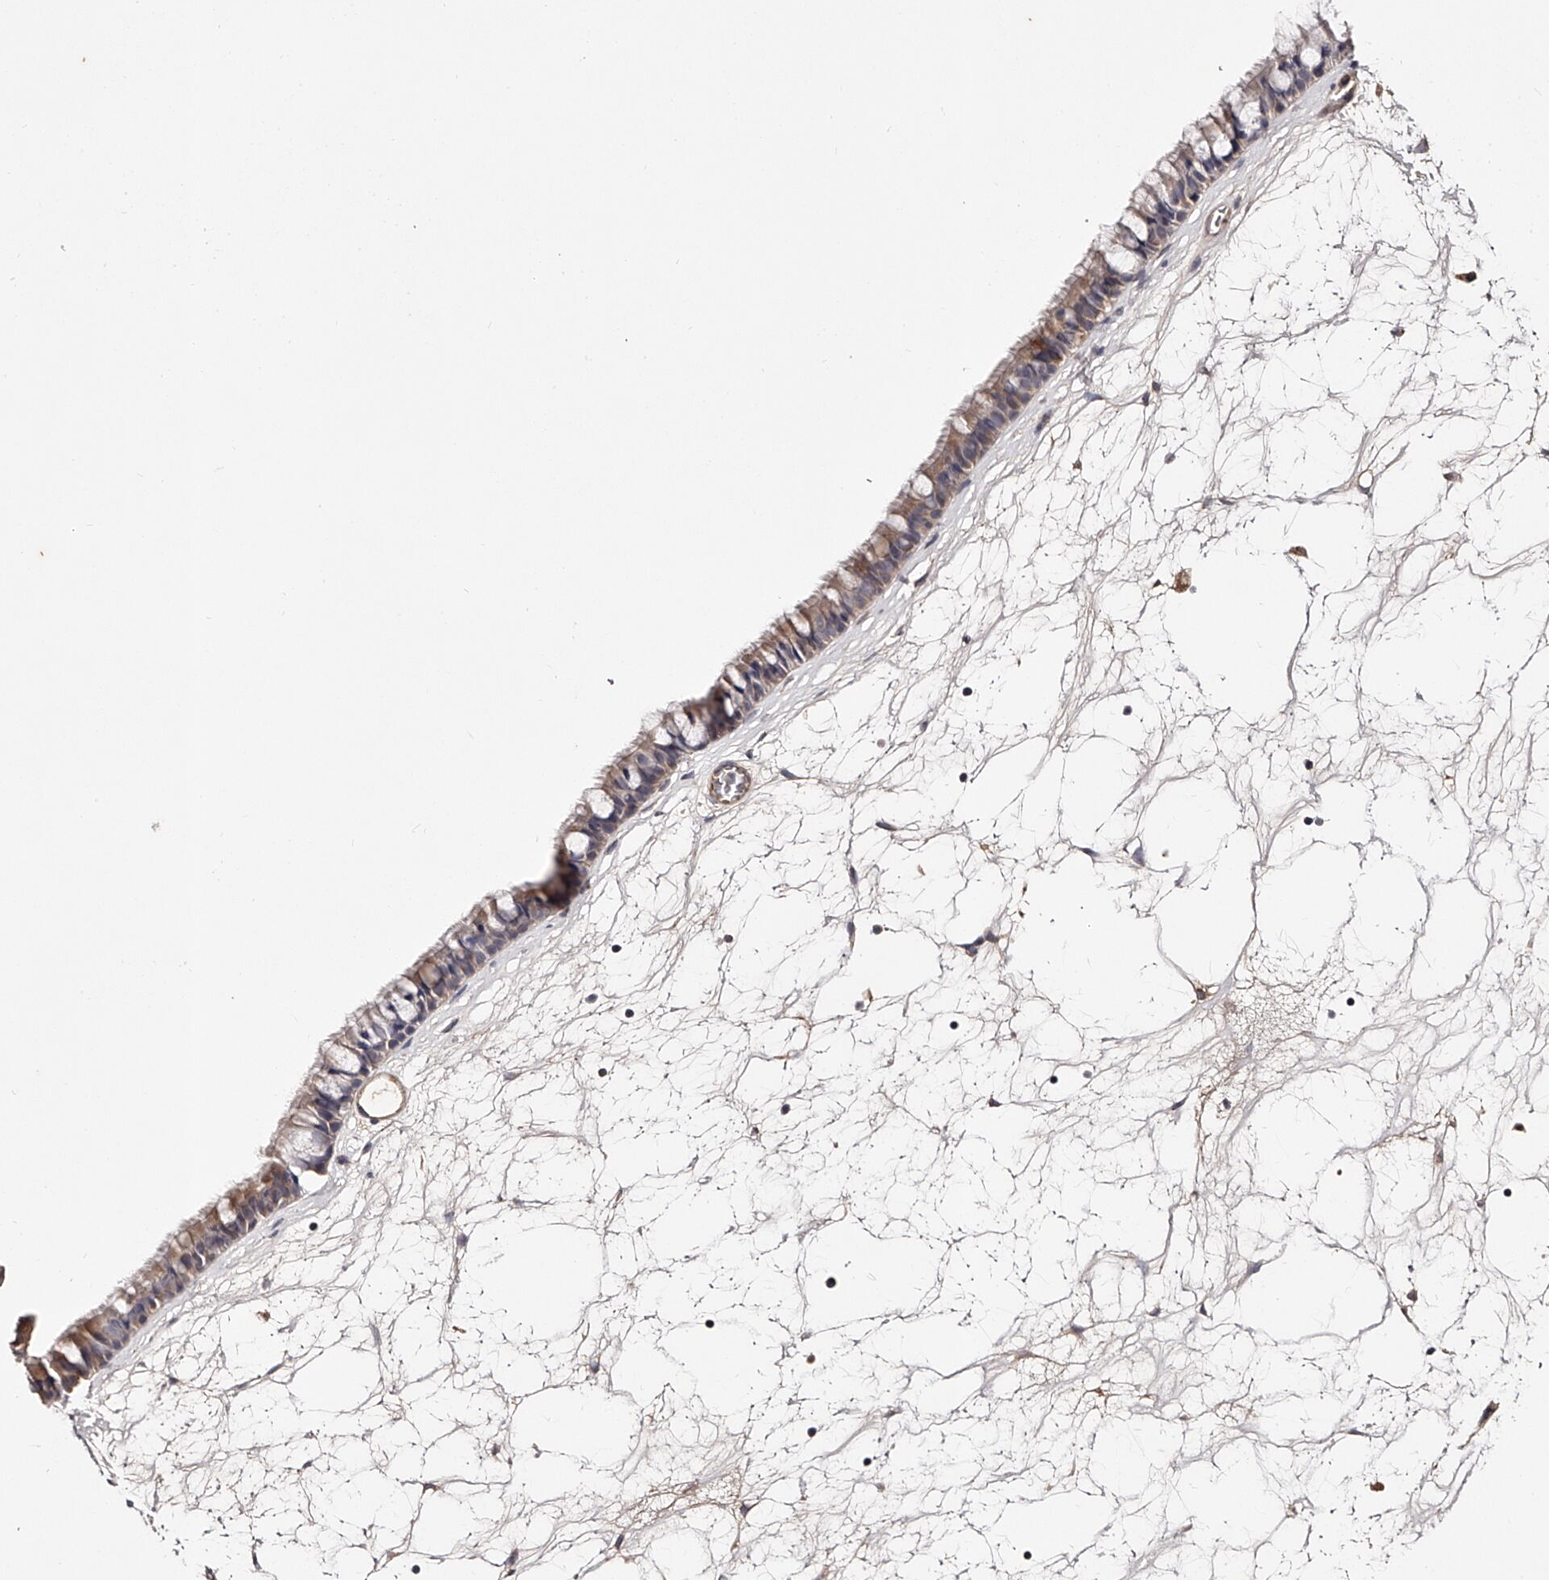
{"staining": {"intensity": "weak", "quantity": "25%-75%", "location": "cytoplasmic/membranous"}, "tissue": "nasopharynx", "cell_type": "Respiratory epithelial cells", "image_type": "normal", "snomed": [{"axis": "morphology", "description": "Normal tissue, NOS"}, {"axis": "topography", "description": "Nasopharynx"}], "caption": "Benign nasopharynx displays weak cytoplasmic/membranous positivity in about 25%-75% of respiratory epithelial cells.", "gene": "USP21", "patient": {"sex": "male", "age": 64}}